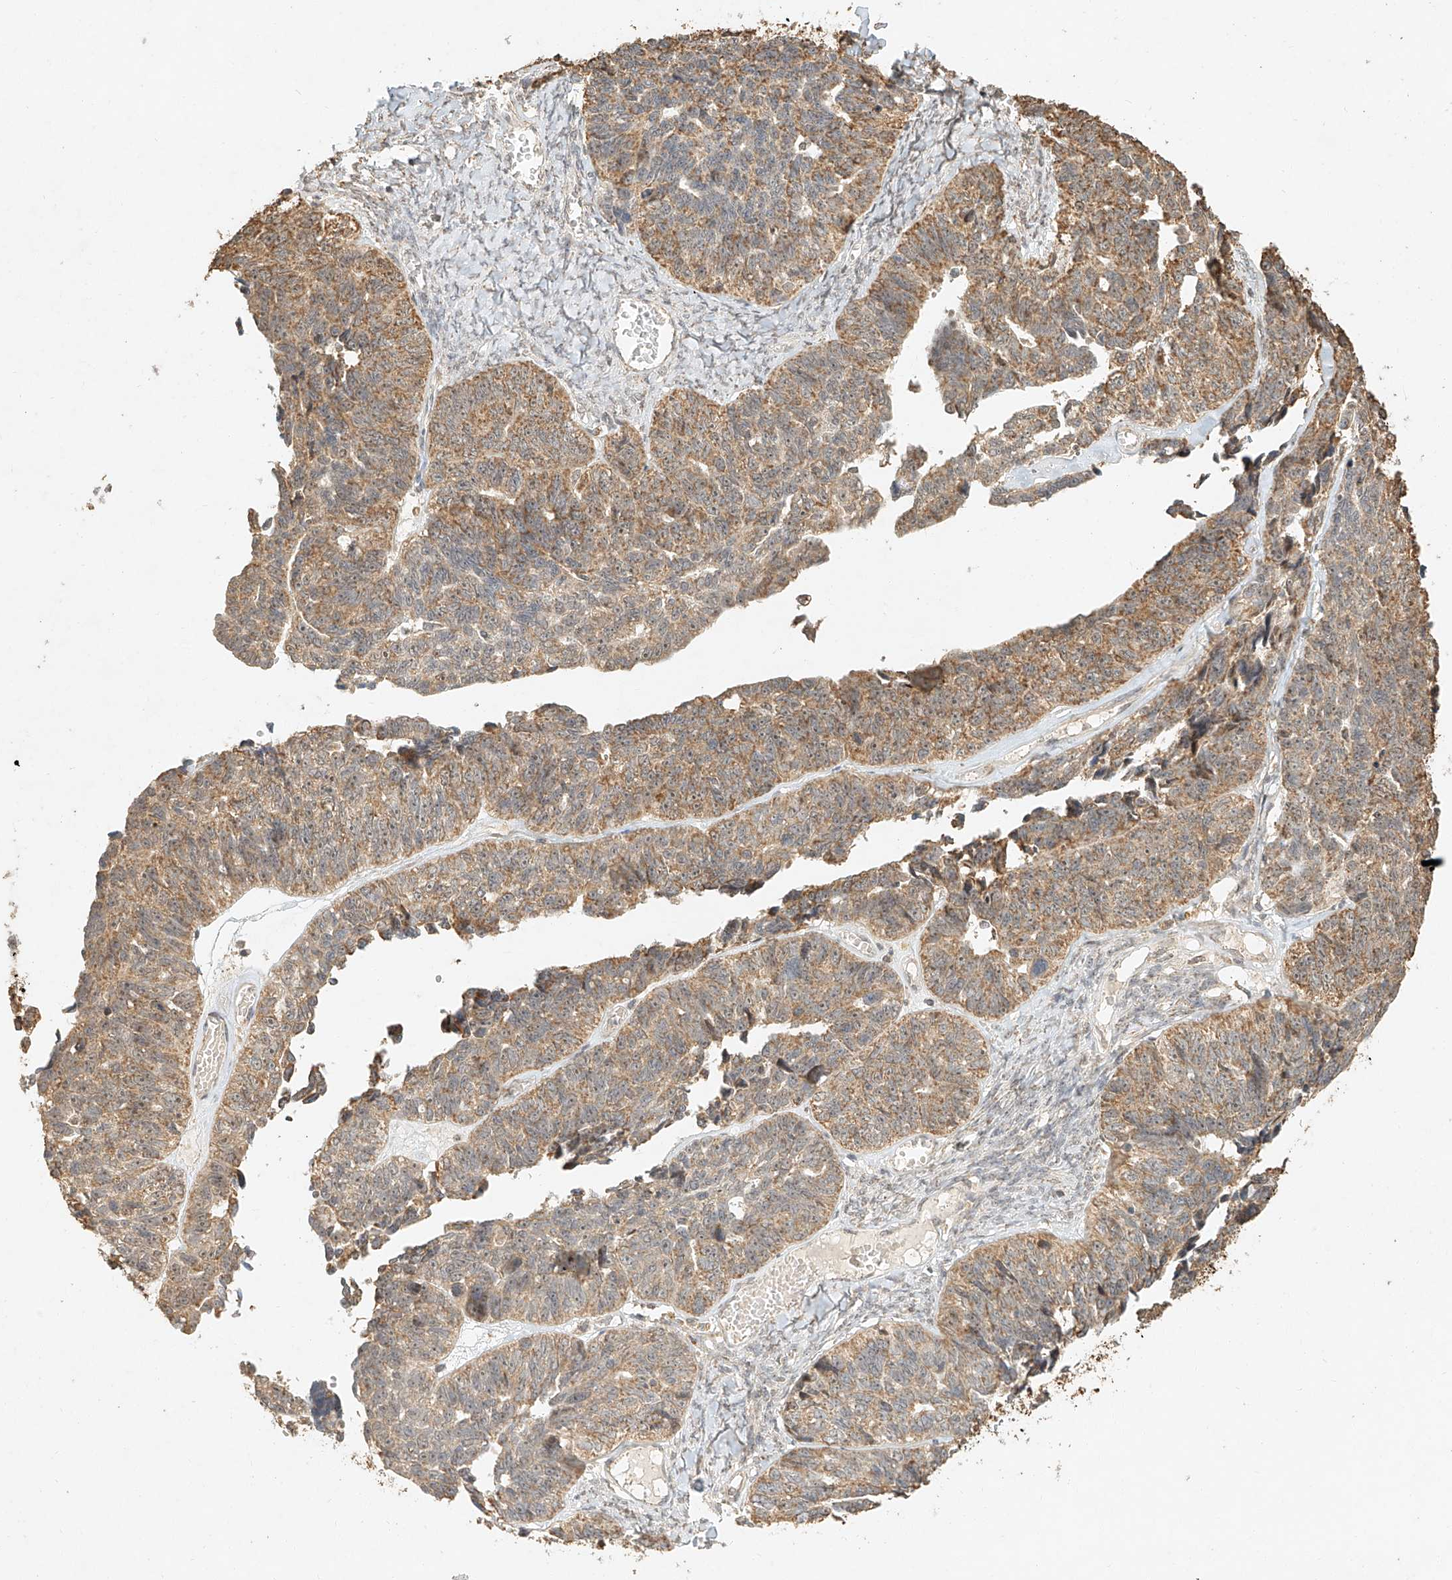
{"staining": {"intensity": "moderate", "quantity": ">75%", "location": "cytoplasmic/membranous"}, "tissue": "ovarian cancer", "cell_type": "Tumor cells", "image_type": "cancer", "snomed": [{"axis": "morphology", "description": "Cystadenocarcinoma, serous, NOS"}, {"axis": "topography", "description": "Ovary"}], "caption": "Immunohistochemical staining of human ovarian serous cystadenocarcinoma displays medium levels of moderate cytoplasmic/membranous expression in approximately >75% of tumor cells. (brown staining indicates protein expression, while blue staining denotes nuclei).", "gene": "CXorf58", "patient": {"sex": "female", "age": 79}}